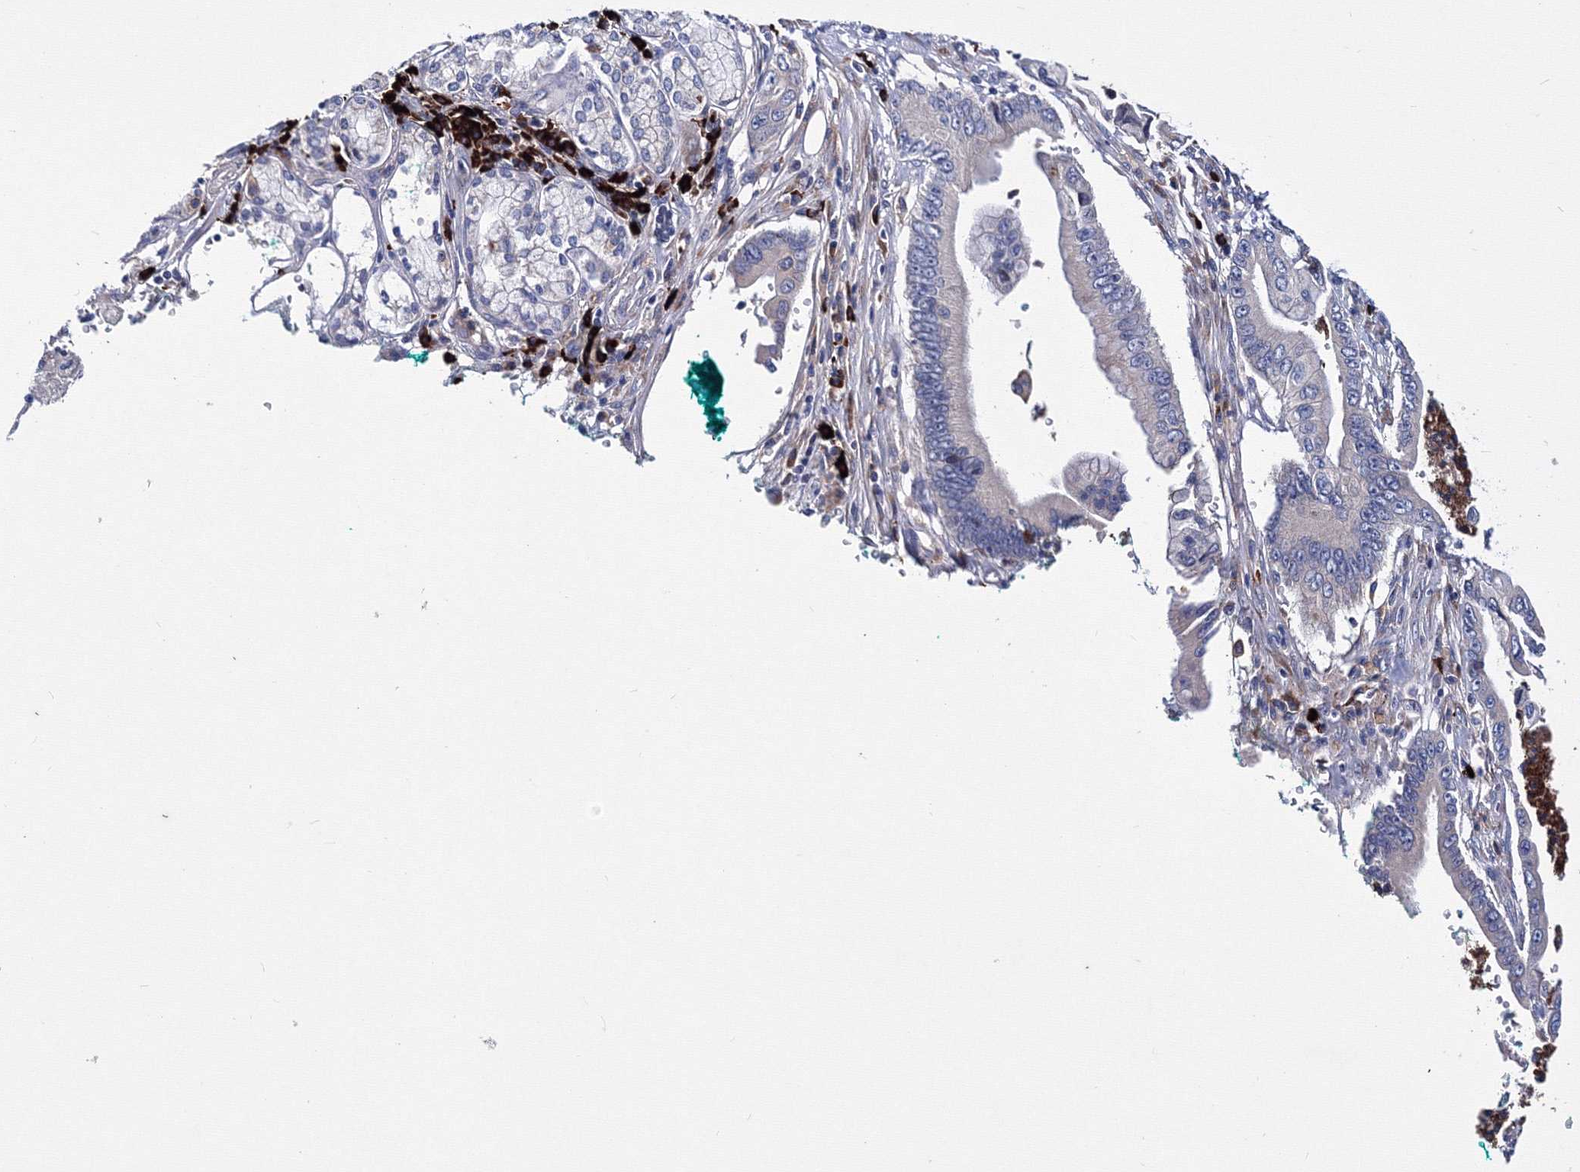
{"staining": {"intensity": "negative", "quantity": "none", "location": "none"}, "tissue": "pancreatic cancer", "cell_type": "Tumor cells", "image_type": "cancer", "snomed": [{"axis": "morphology", "description": "Adenocarcinoma, NOS"}, {"axis": "topography", "description": "Pancreas"}], "caption": "Pancreatic adenocarcinoma was stained to show a protein in brown. There is no significant expression in tumor cells.", "gene": "TRPM2", "patient": {"sex": "male", "age": 78}}